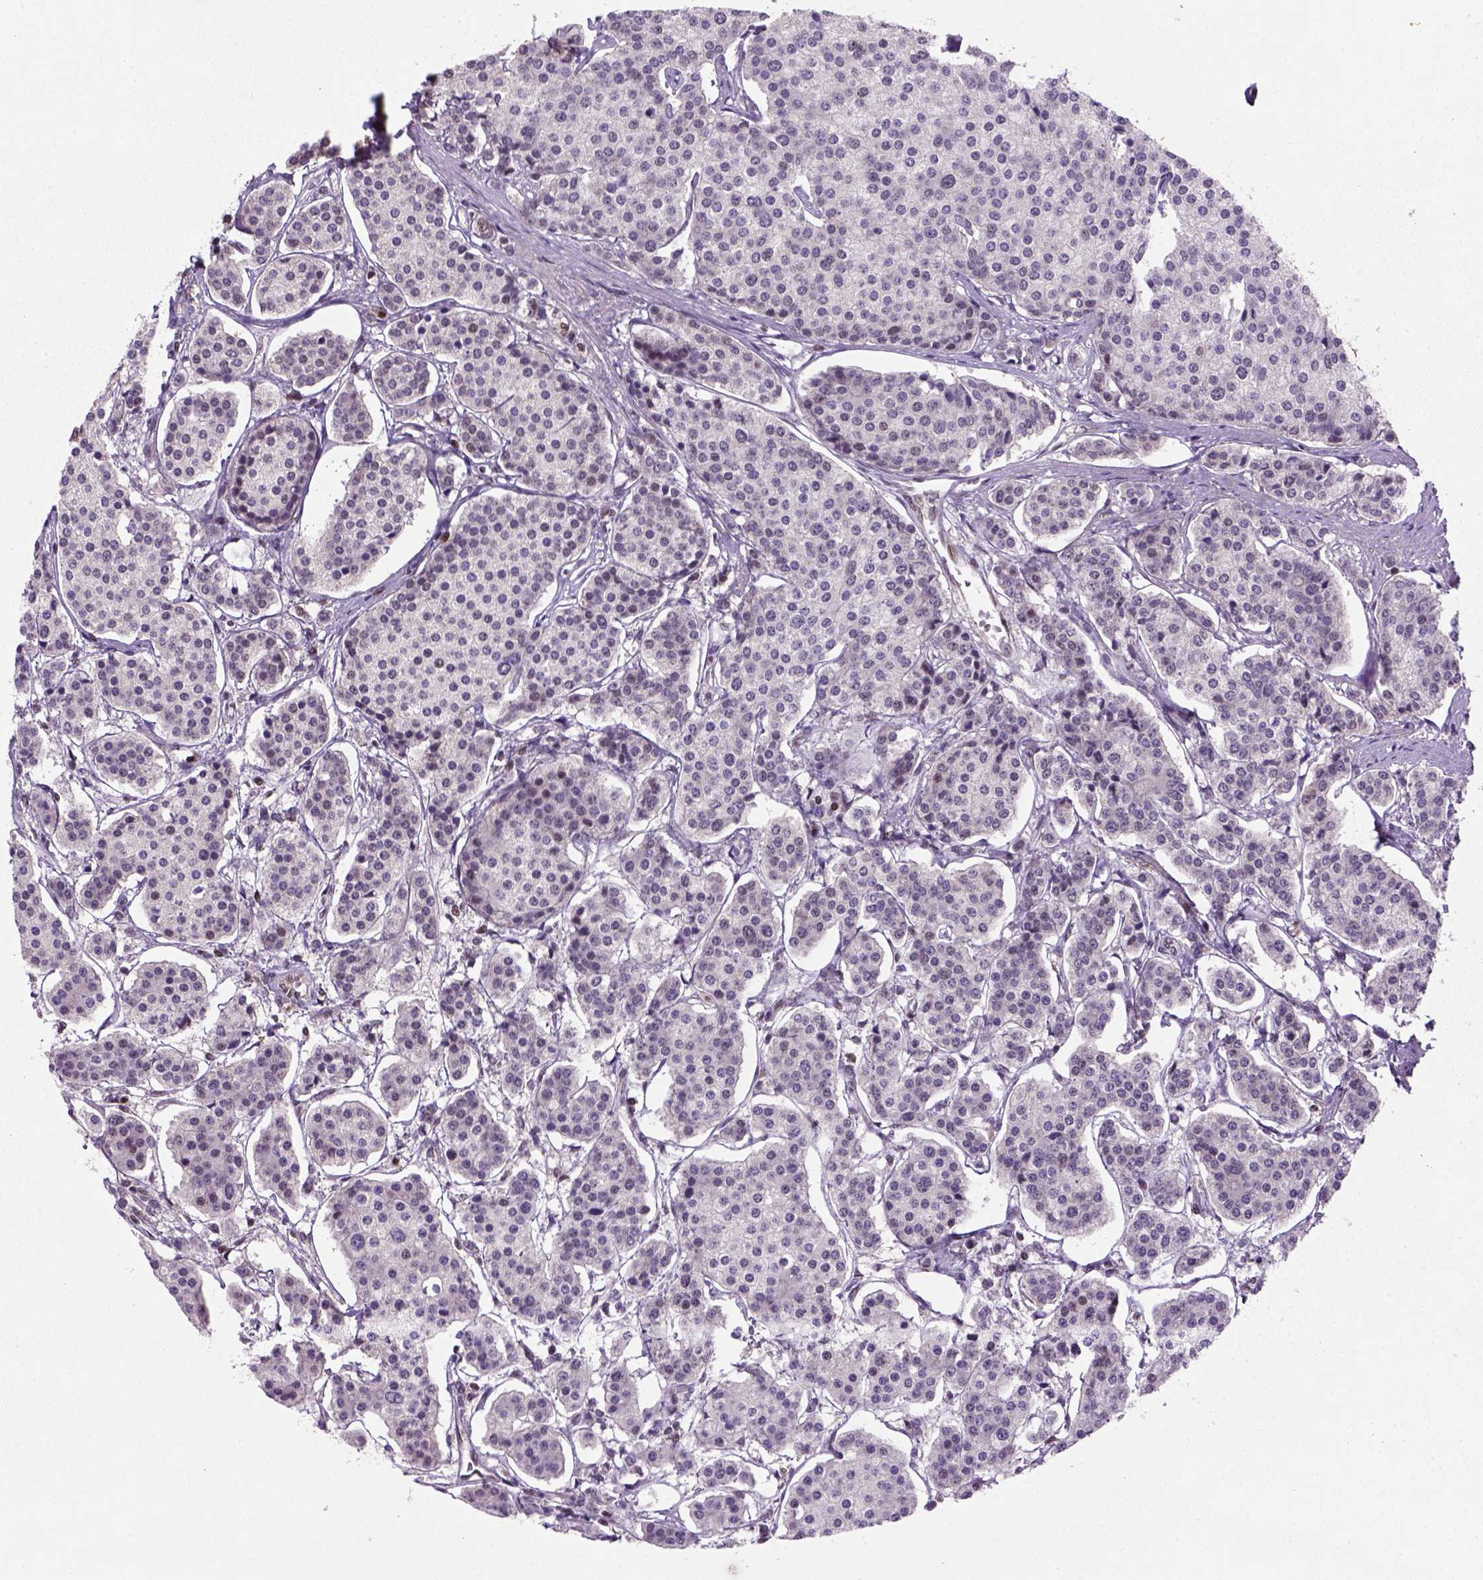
{"staining": {"intensity": "negative", "quantity": "none", "location": "none"}, "tissue": "carcinoid", "cell_type": "Tumor cells", "image_type": "cancer", "snomed": [{"axis": "morphology", "description": "Carcinoid, malignant, NOS"}, {"axis": "topography", "description": "Small intestine"}], "caption": "Immunohistochemical staining of human carcinoid (malignant) demonstrates no significant positivity in tumor cells.", "gene": "MGMT", "patient": {"sex": "female", "age": 65}}